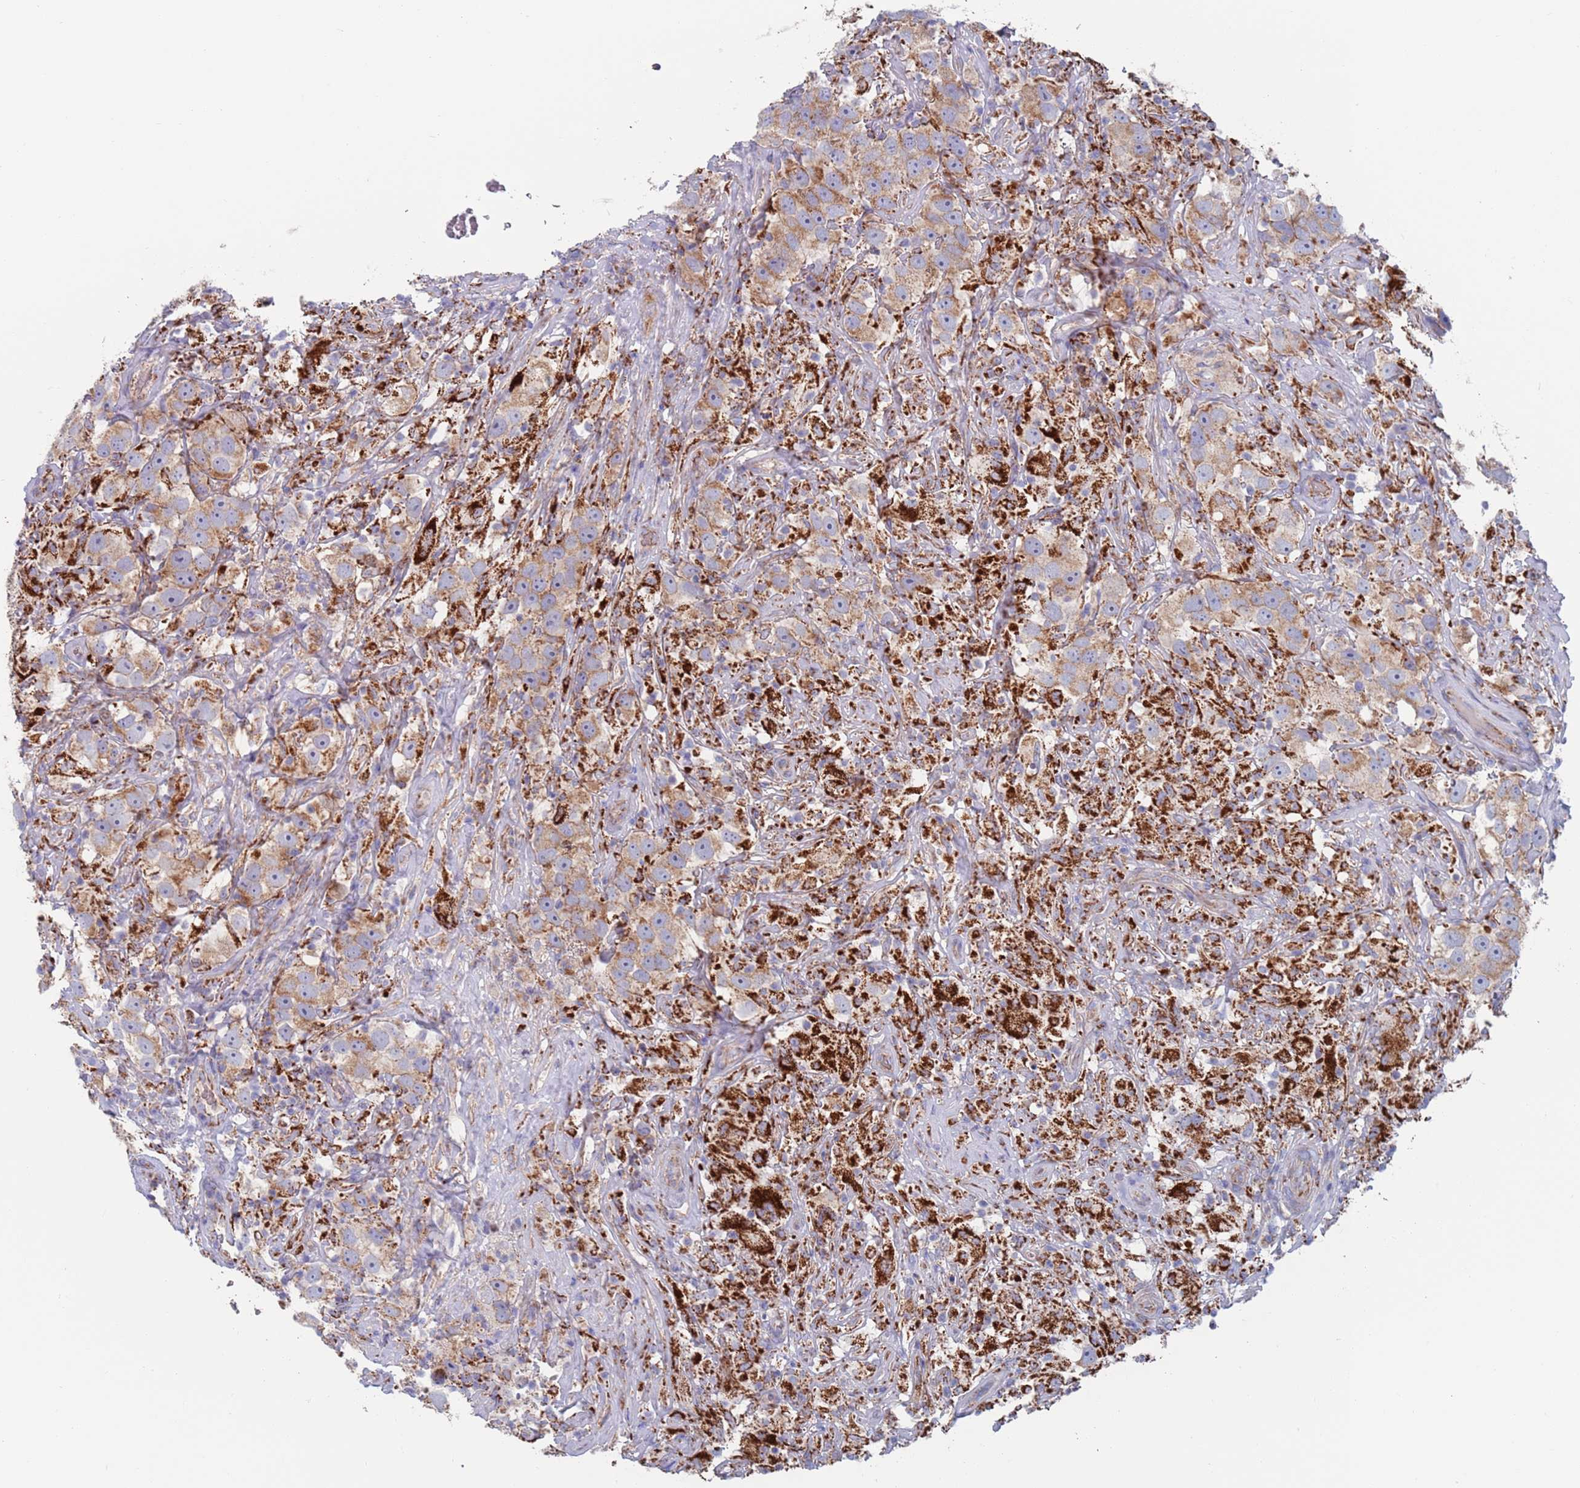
{"staining": {"intensity": "weak", "quantity": ">75%", "location": "cytoplasmic/membranous"}, "tissue": "testis cancer", "cell_type": "Tumor cells", "image_type": "cancer", "snomed": [{"axis": "morphology", "description": "Seminoma, NOS"}, {"axis": "topography", "description": "Testis"}], "caption": "There is low levels of weak cytoplasmic/membranous positivity in tumor cells of seminoma (testis), as demonstrated by immunohistochemical staining (brown color).", "gene": "CHCHD6", "patient": {"sex": "male", "age": 49}}